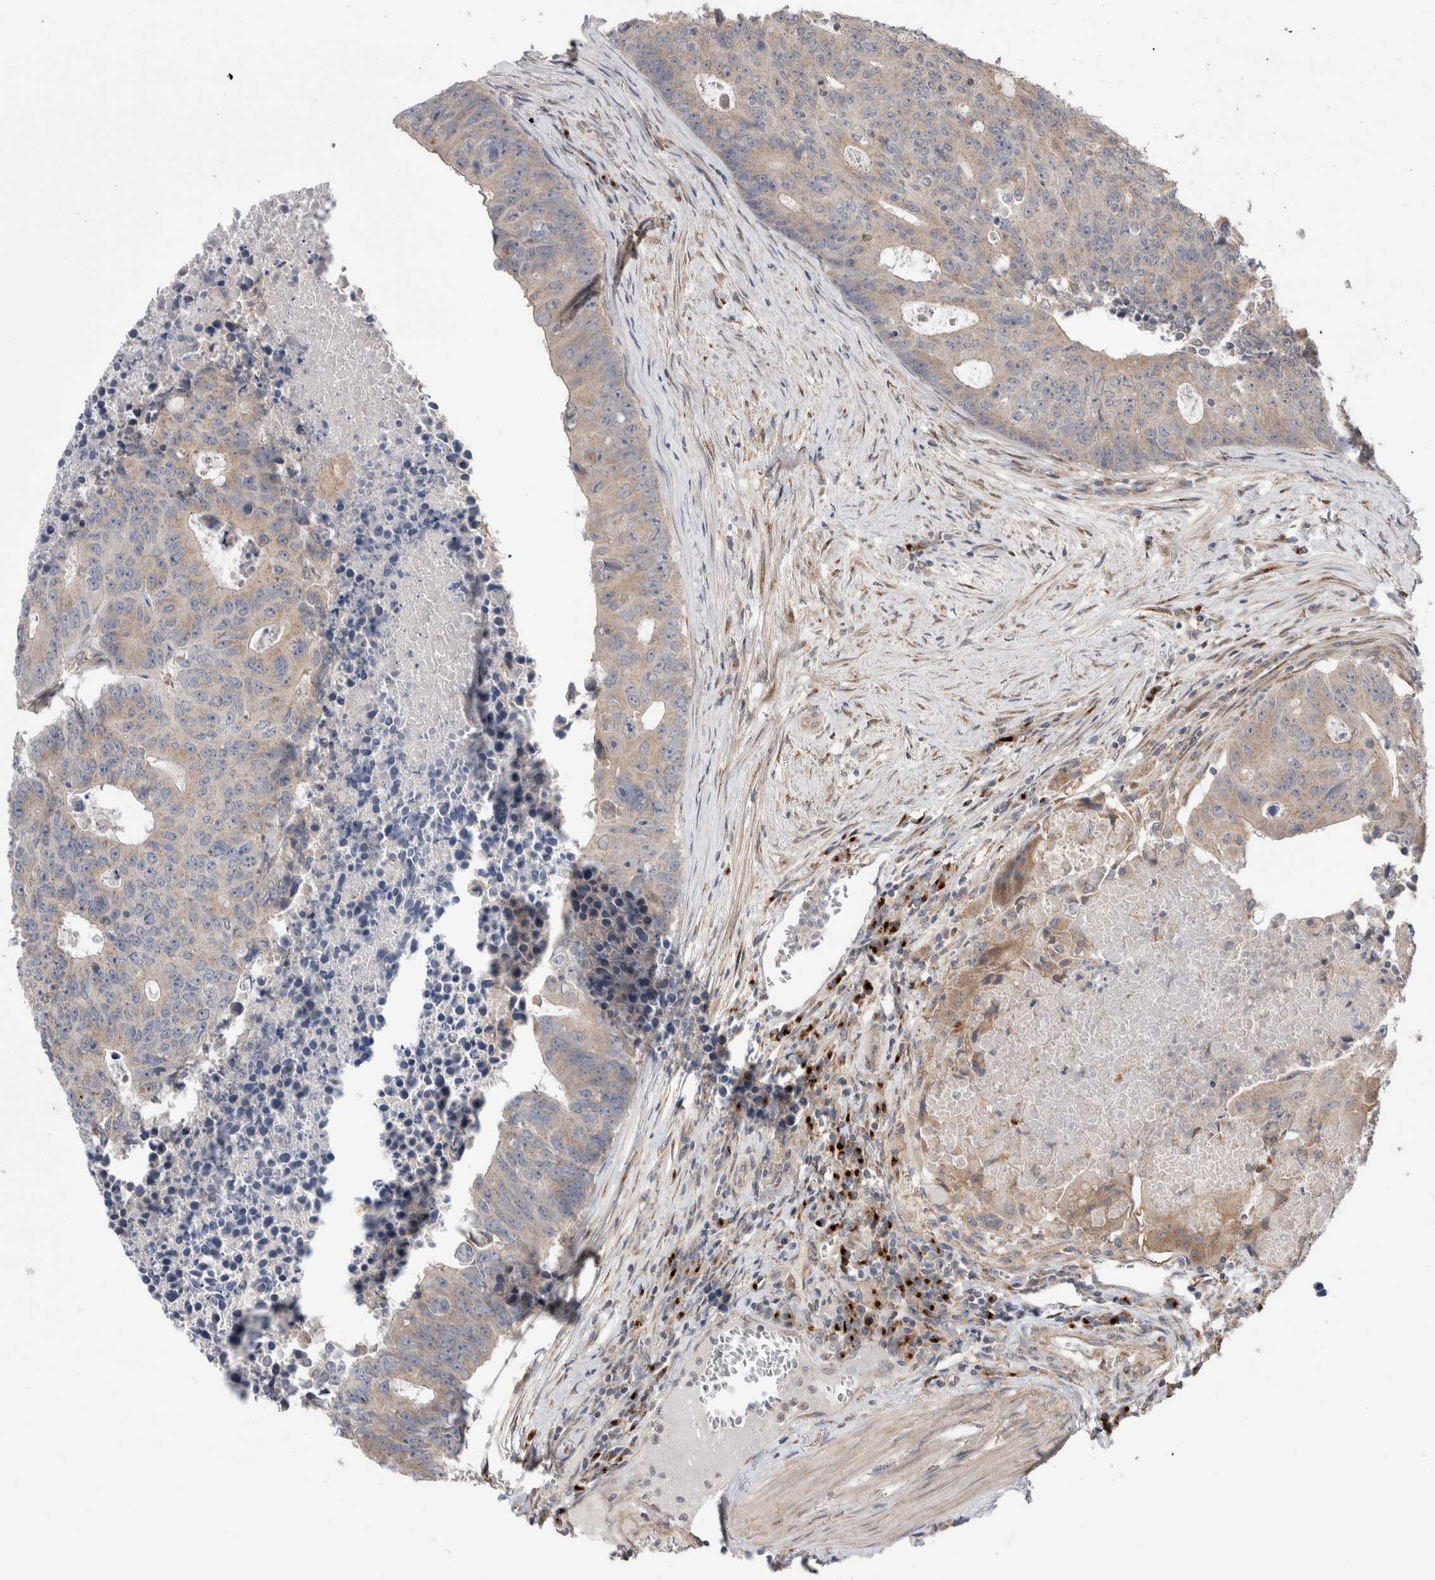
{"staining": {"intensity": "weak", "quantity": ">75%", "location": "cytoplasmic/membranous"}, "tissue": "colorectal cancer", "cell_type": "Tumor cells", "image_type": "cancer", "snomed": [{"axis": "morphology", "description": "Adenocarcinoma, NOS"}, {"axis": "topography", "description": "Colon"}], "caption": "A low amount of weak cytoplasmic/membranous staining is seen in approximately >75% of tumor cells in adenocarcinoma (colorectal) tissue. Ihc stains the protein in brown and the nuclei are stained blue.", "gene": "TRIM5", "patient": {"sex": "male", "age": 87}}